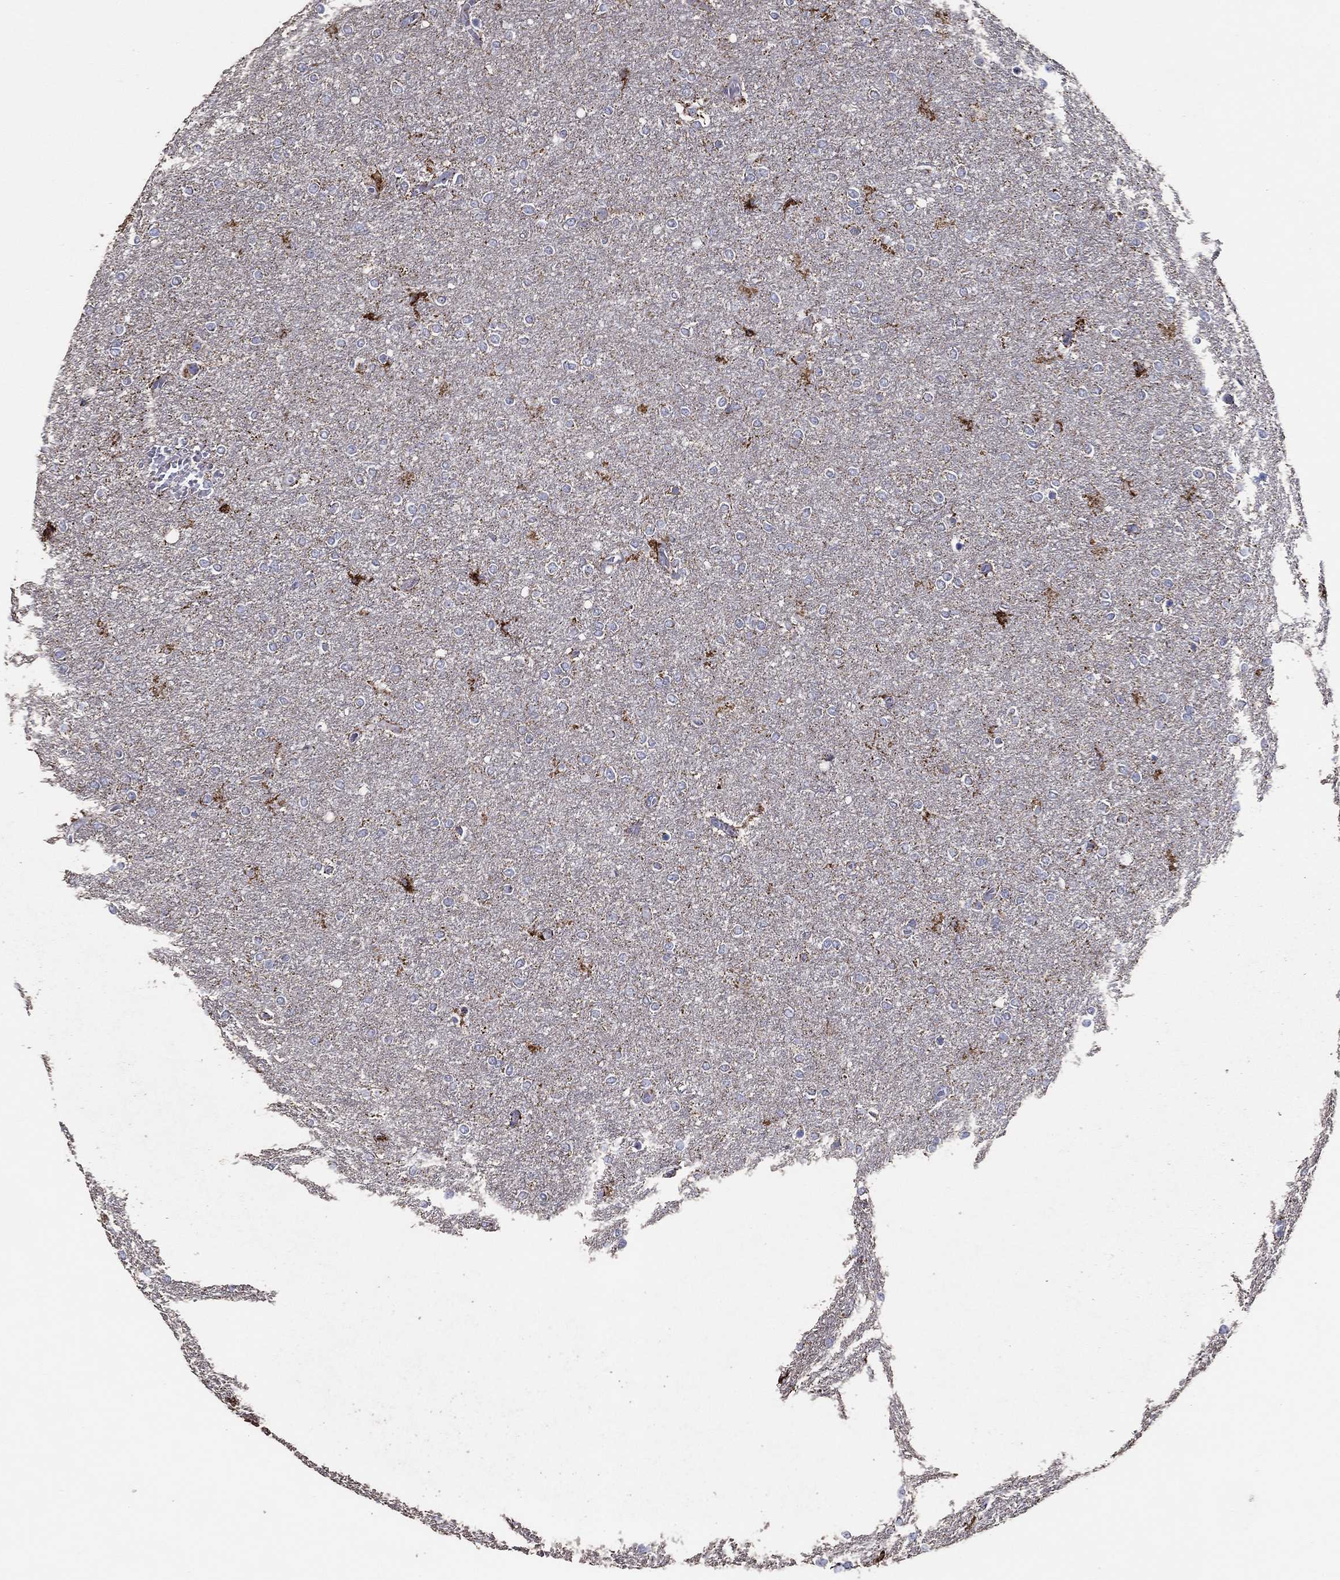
{"staining": {"intensity": "negative", "quantity": "none", "location": "none"}, "tissue": "glioma", "cell_type": "Tumor cells", "image_type": "cancer", "snomed": [{"axis": "morphology", "description": "Glioma, malignant, High grade"}, {"axis": "topography", "description": "Brain"}], "caption": "This histopathology image is of malignant glioma (high-grade) stained with immunohistochemistry to label a protein in brown with the nuclei are counter-stained blue. There is no expression in tumor cells.", "gene": "SFXN1", "patient": {"sex": "female", "age": 61}}